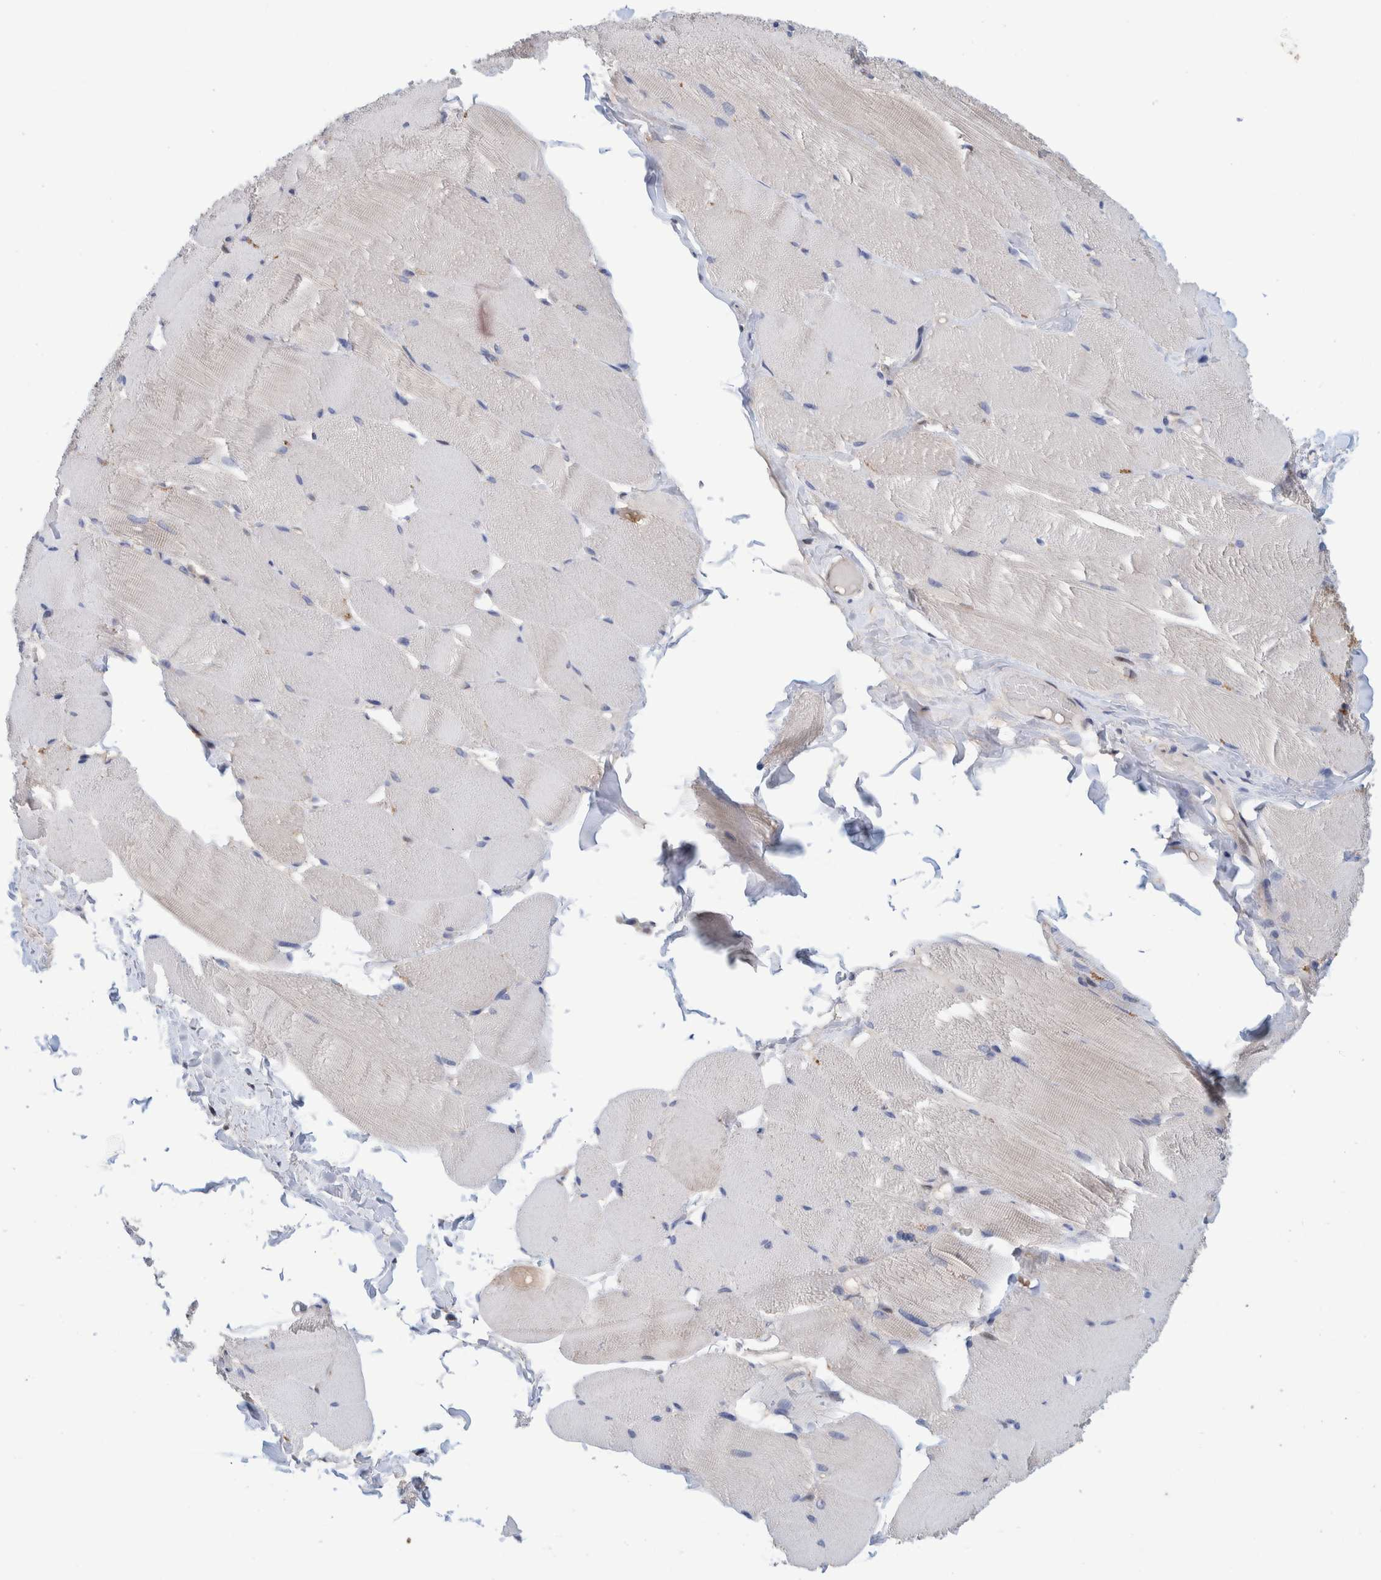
{"staining": {"intensity": "weak", "quantity": ">75%", "location": "cytoplasmic/membranous"}, "tissue": "skeletal muscle", "cell_type": "Myocytes", "image_type": "normal", "snomed": [{"axis": "morphology", "description": "Normal tissue, NOS"}, {"axis": "topography", "description": "Skin"}, {"axis": "topography", "description": "Skeletal muscle"}], "caption": "Approximately >75% of myocytes in benign skeletal muscle reveal weak cytoplasmic/membranous protein expression as visualized by brown immunohistochemical staining.", "gene": "PFAS", "patient": {"sex": "male", "age": 83}}